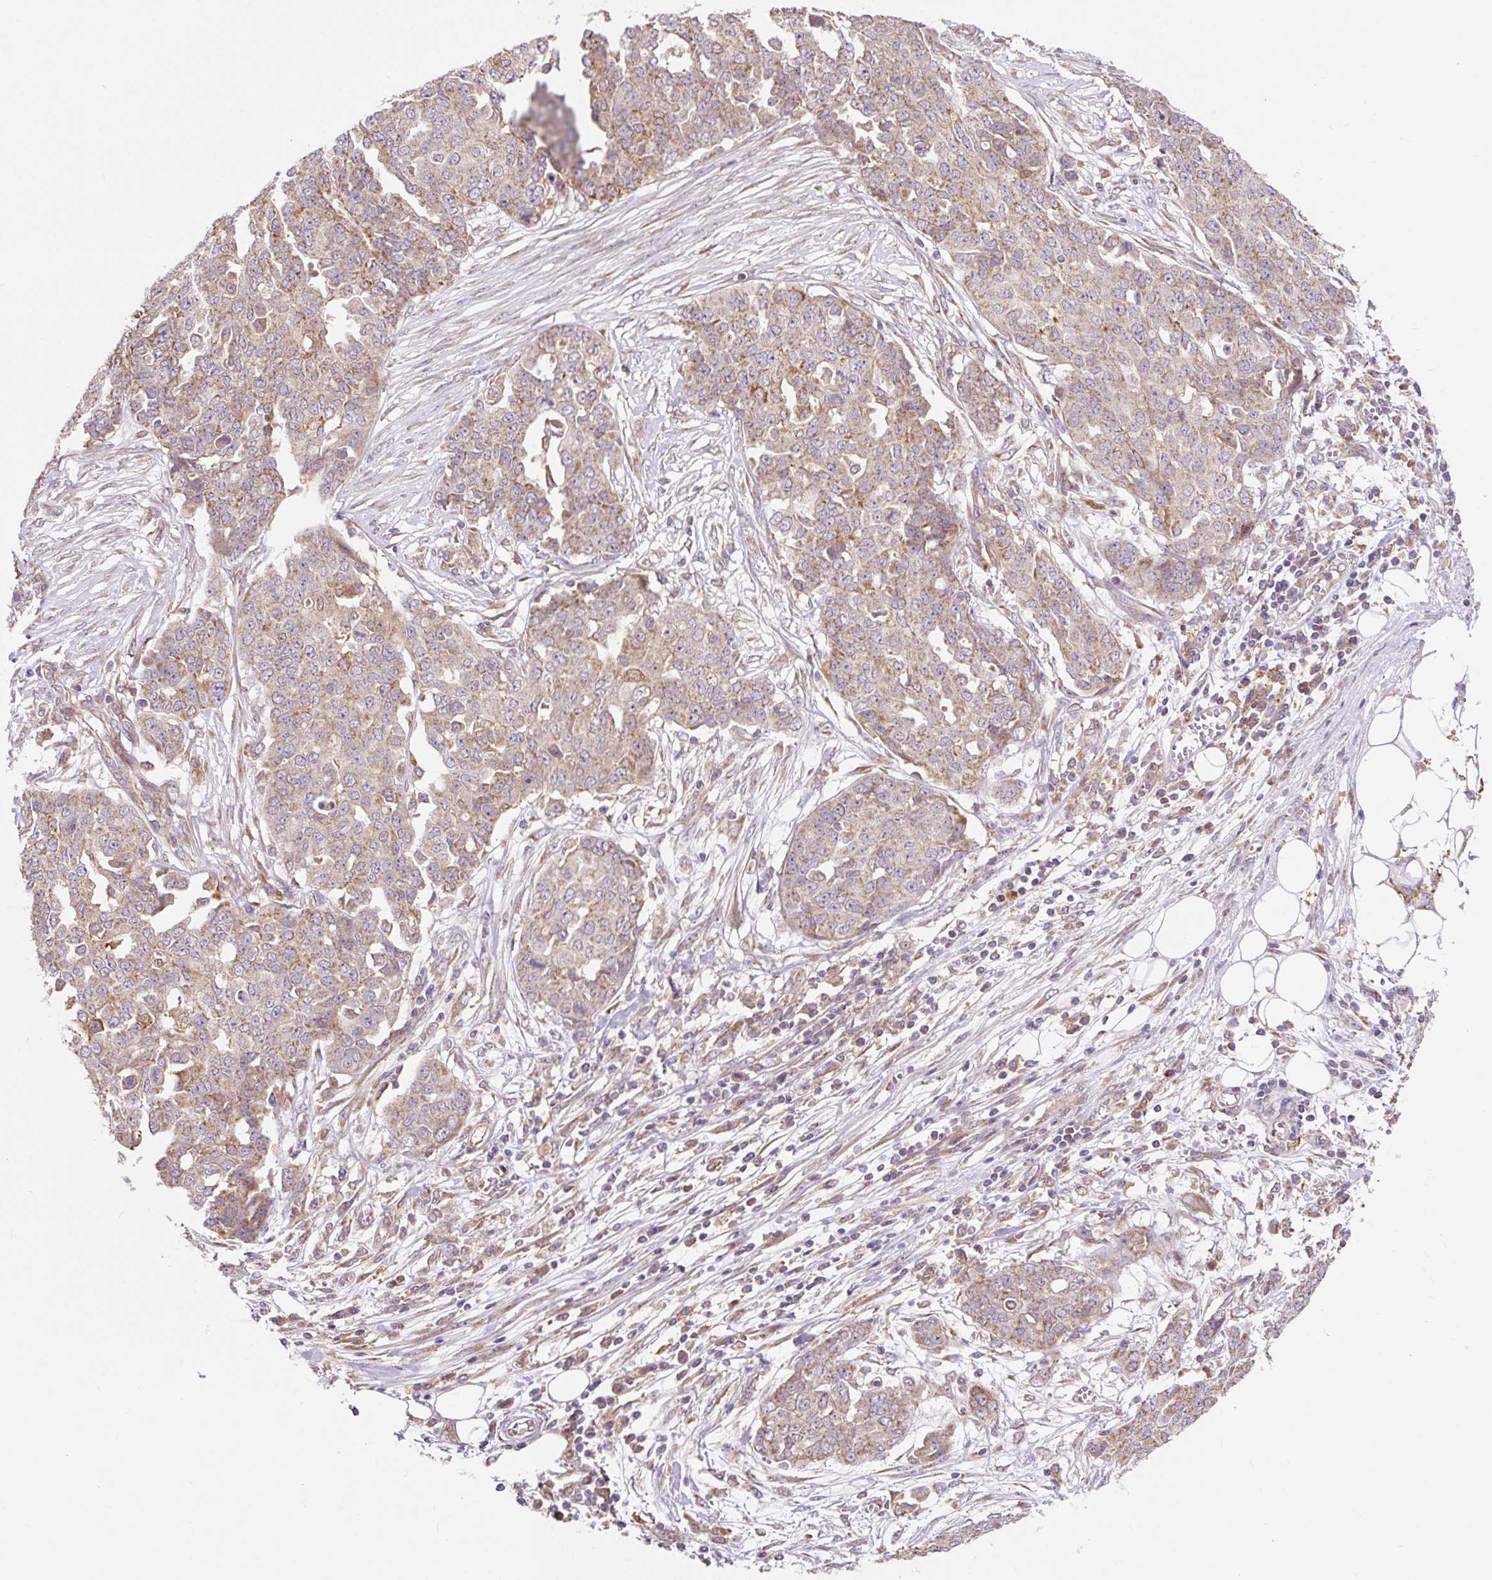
{"staining": {"intensity": "moderate", "quantity": ">75%", "location": "cytoplasmic/membranous"}, "tissue": "ovarian cancer", "cell_type": "Tumor cells", "image_type": "cancer", "snomed": [{"axis": "morphology", "description": "Cystadenocarcinoma, serous, NOS"}, {"axis": "topography", "description": "Soft tissue"}, {"axis": "topography", "description": "Ovary"}], "caption": "Human ovarian serous cystadenocarcinoma stained with a brown dye reveals moderate cytoplasmic/membranous positive expression in approximately >75% of tumor cells.", "gene": "TRIAP1", "patient": {"sex": "female", "age": 57}}